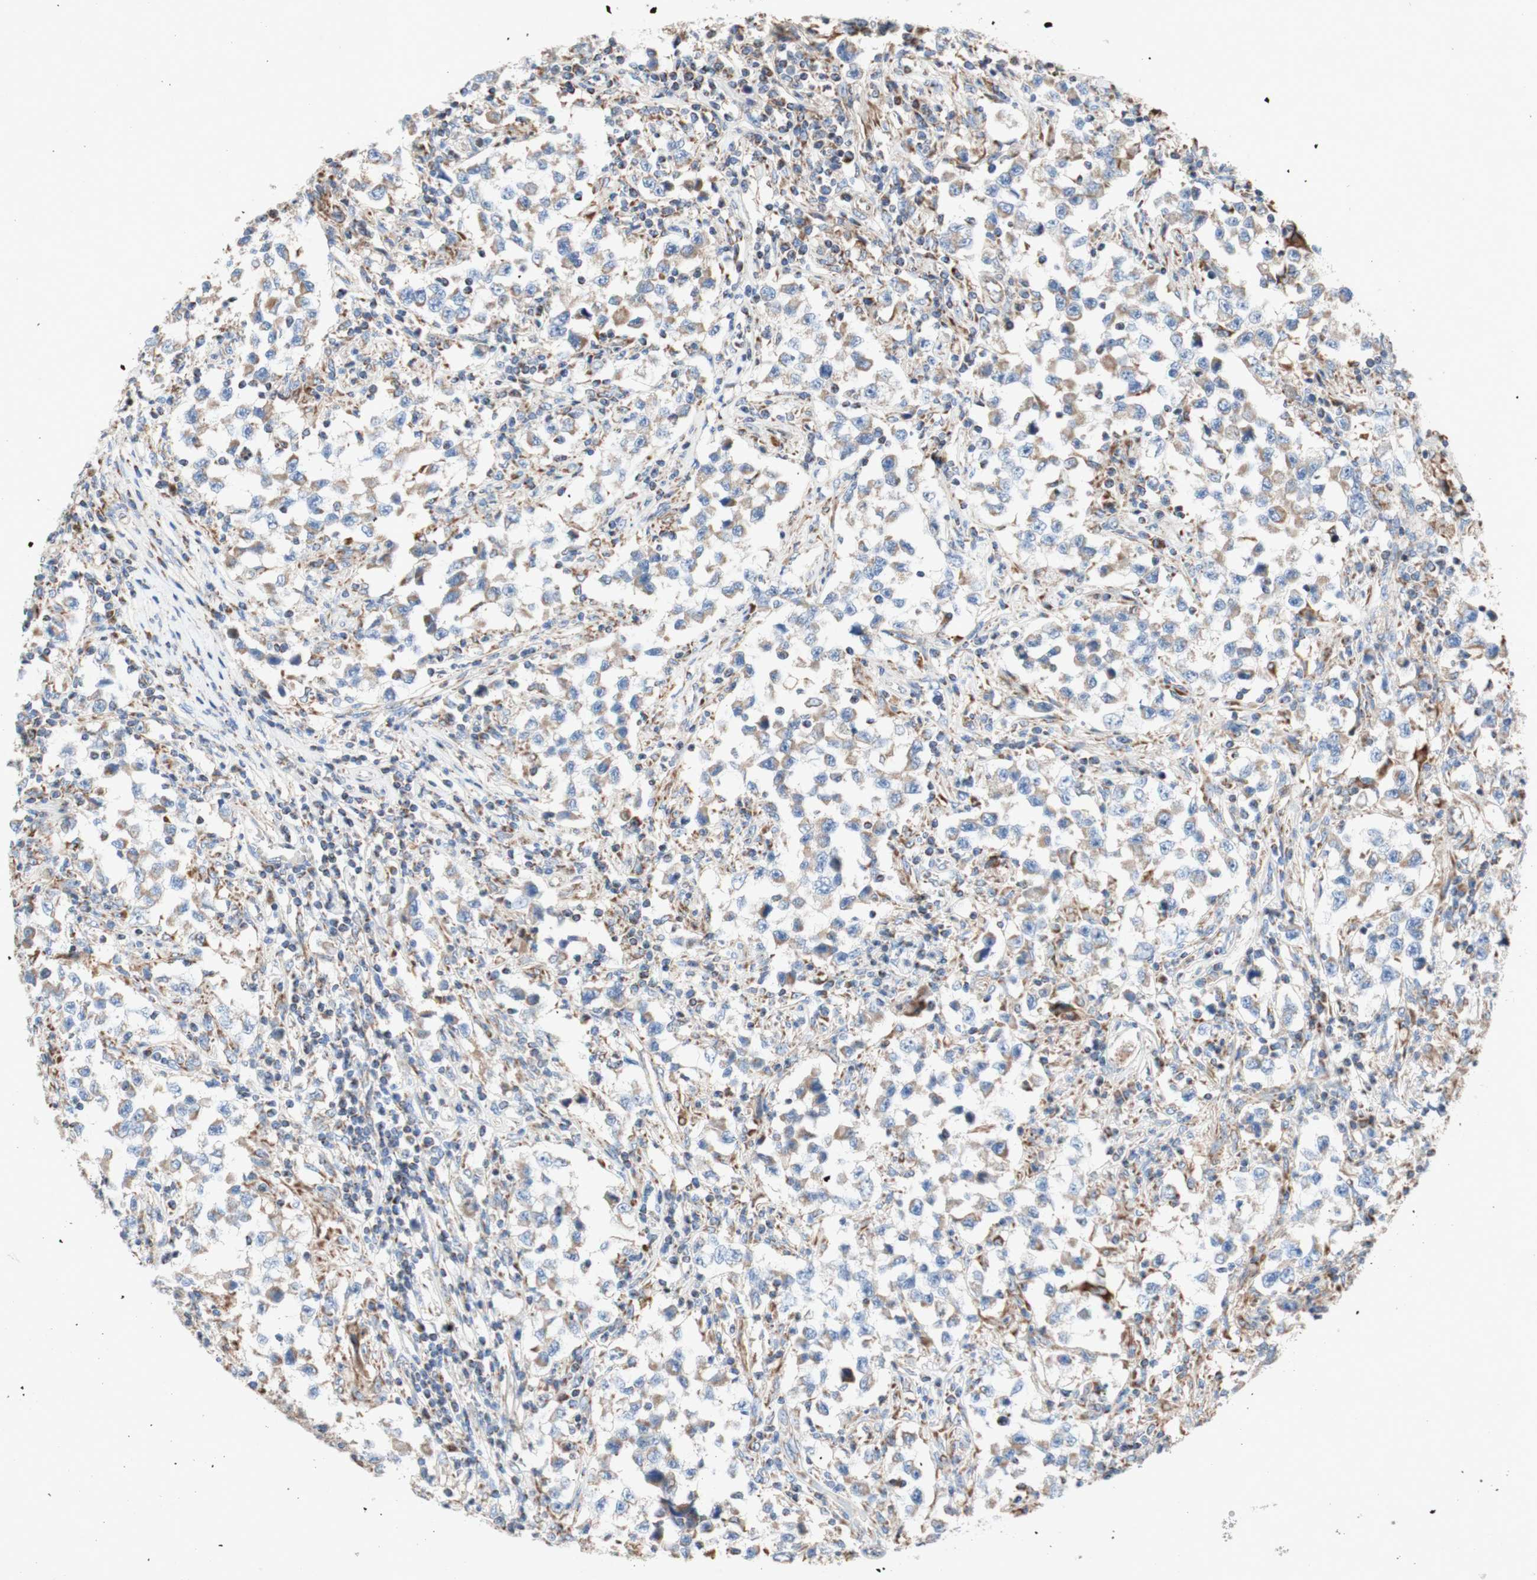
{"staining": {"intensity": "weak", "quantity": ">75%", "location": "cytoplasmic/membranous"}, "tissue": "testis cancer", "cell_type": "Tumor cells", "image_type": "cancer", "snomed": [{"axis": "morphology", "description": "Carcinoma, Embryonal, NOS"}, {"axis": "topography", "description": "Testis"}], "caption": "High-power microscopy captured an IHC histopathology image of embryonal carcinoma (testis), revealing weak cytoplasmic/membranous expression in about >75% of tumor cells.", "gene": "SDHB", "patient": {"sex": "male", "age": 21}}